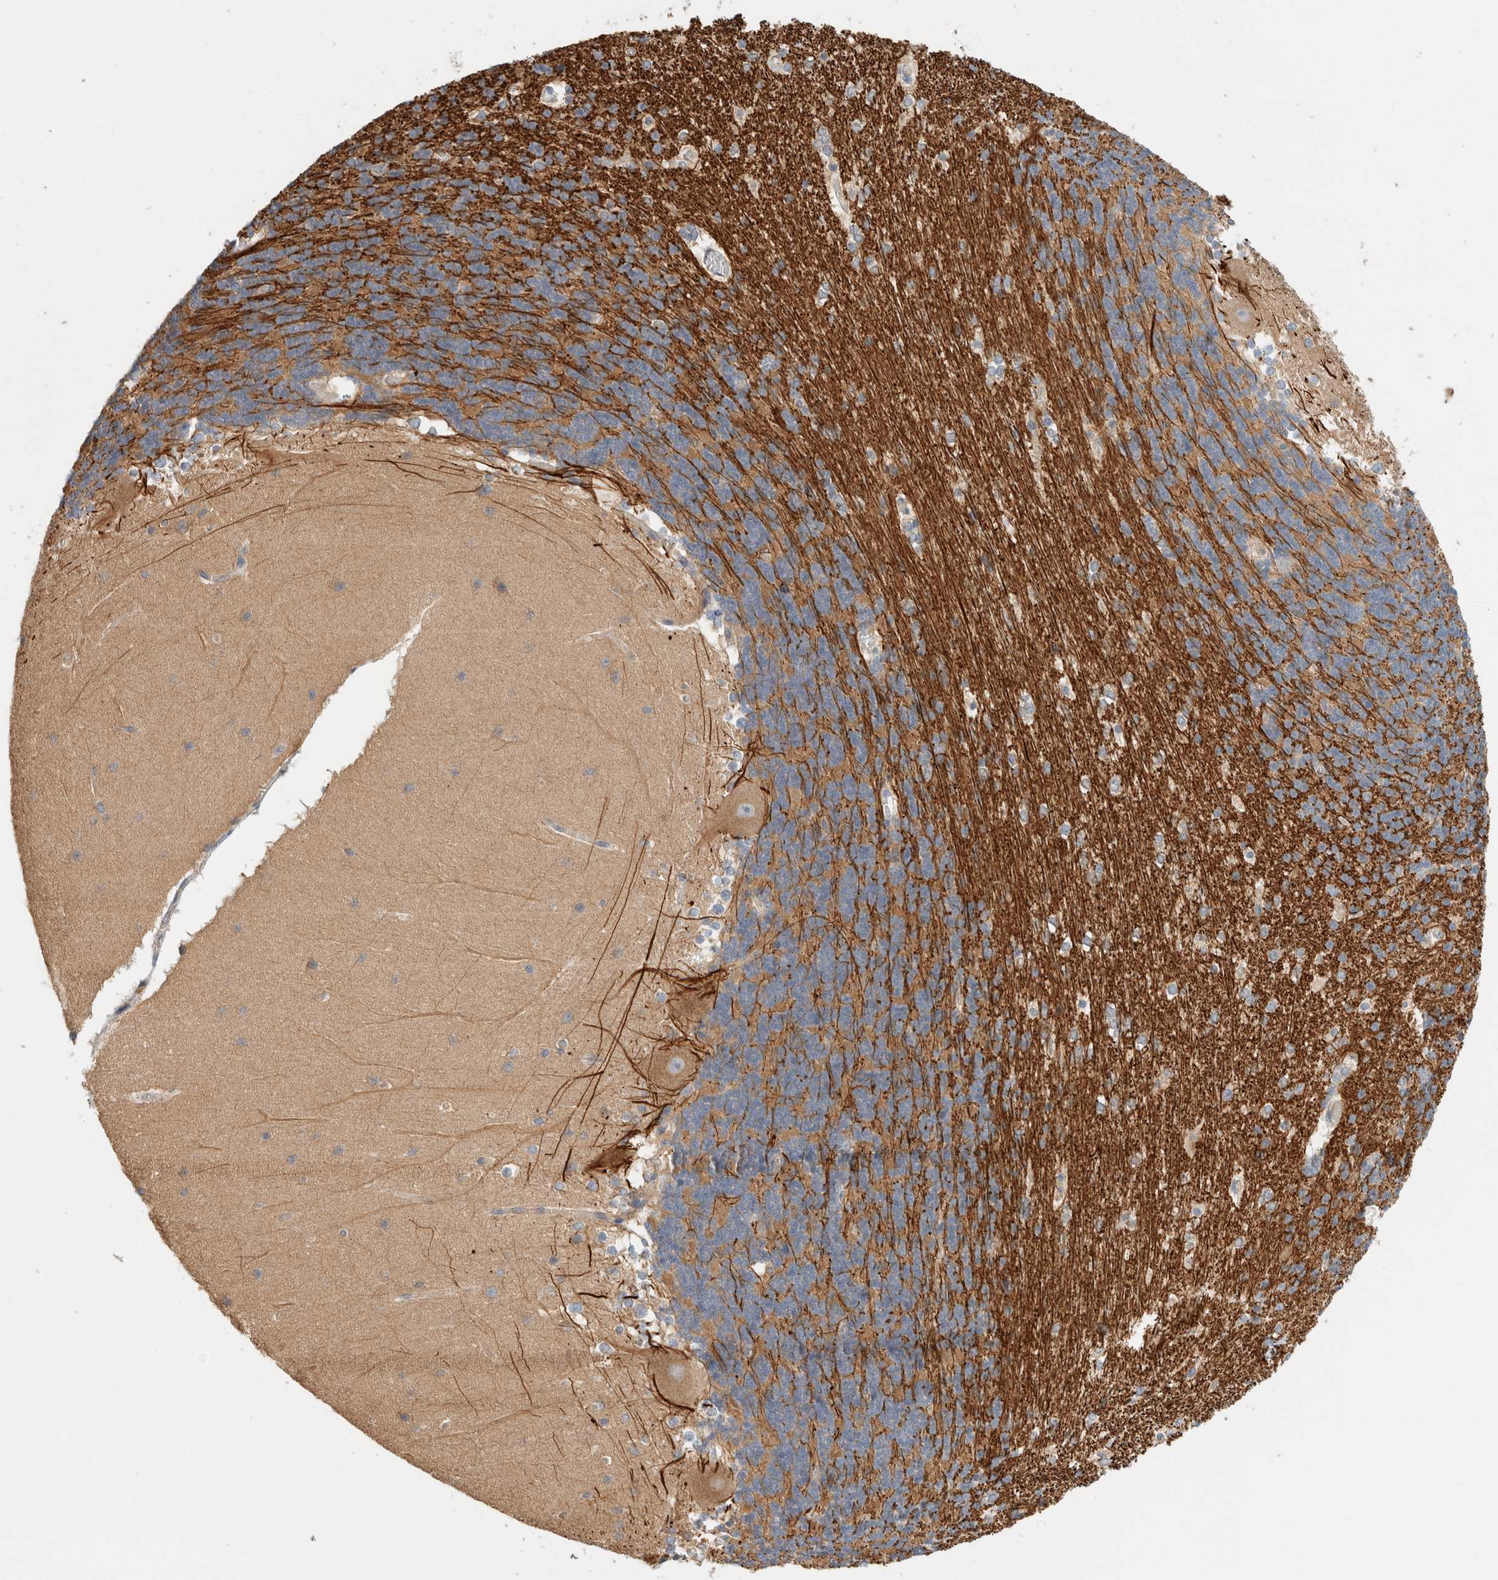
{"staining": {"intensity": "moderate", "quantity": ">75%", "location": "cytoplasmic/membranous"}, "tissue": "cerebellum", "cell_type": "Cells in granular layer", "image_type": "normal", "snomed": [{"axis": "morphology", "description": "Normal tissue, NOS"}, {"axis": "topography", "description": "Cerebellum"}], "caption": "Brown immunohistochemical staining in benign human cerebellum exhibits moderate cytoplasmic/membranous staining in approximately >75% of cells in granular layer. The staining is performed using DAB brown chromogen to label protein expression. The nuclei are counter-stained blue using hematoxylin.", "gene": "B3GNTL1", "patient": {"sex": "female", "age": 19}}